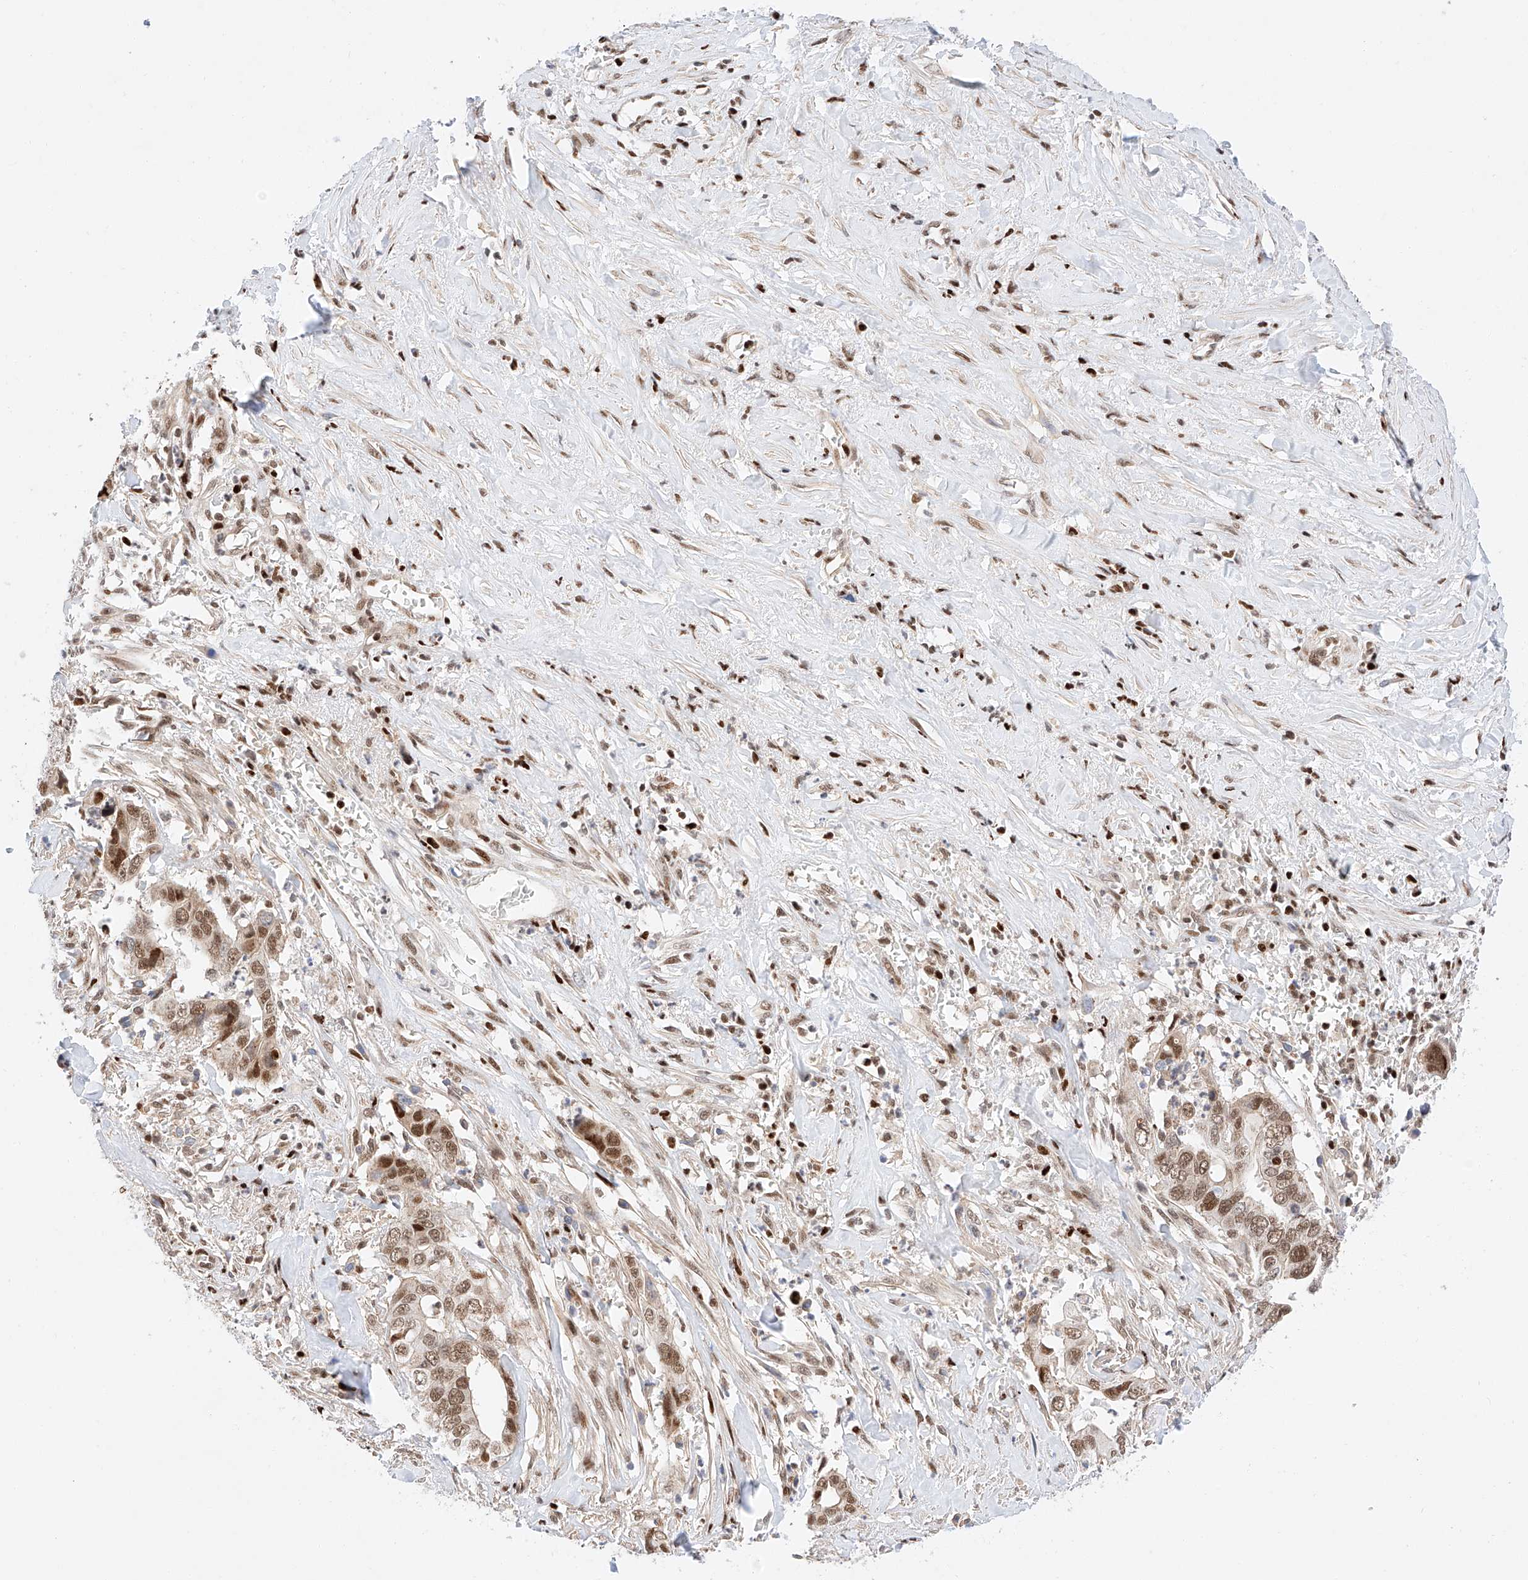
{"staining": {"intensity": "moderate", "quantity": ">75%", "location": "nuclear"}, "tissue": "liver cancer", "cell_type": "Tumor cells", "image_type": "cancer", "snomed": [{"axis": "morphology", "description": "Cholangiocarcinoma"}, {"axis": "topography", "description": "Liver"}], "caption": "Immunohistochemical staining of cholangiocarcinoma (liver) reveals medium levels of moderate nuclear protein positivity in approximately >75% of tumor cells.", "gene": "HDAC9", "patient": {"sex": "female", "age": 79}}